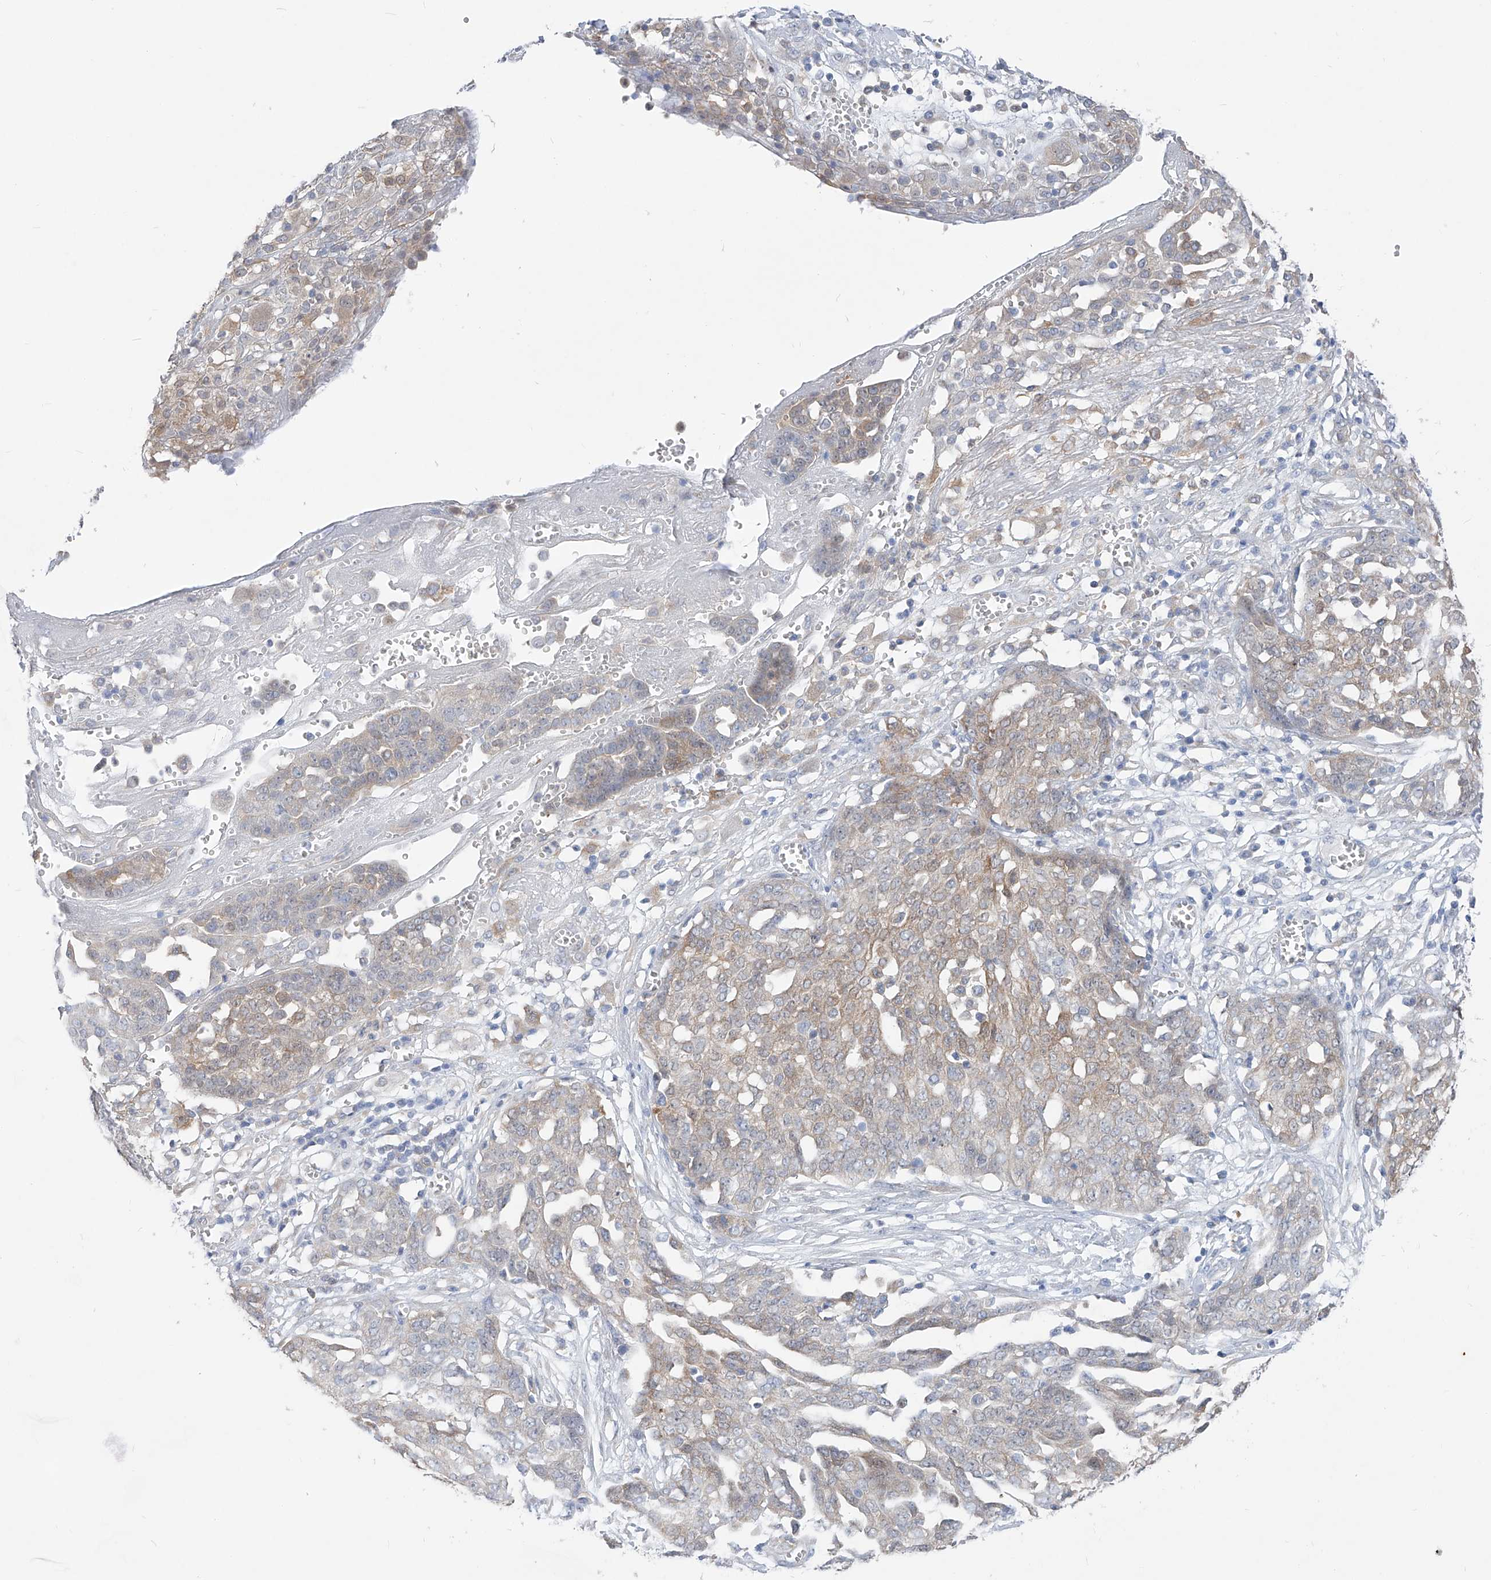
{"staining": {"intensity": "weak", "quantity": "25%-75%", "location": "cytoplasmic/membranous"}, "tissue": "ovarian cancer", "cell_type": "Tumor cells", "image_type": "cancer", "snomed": [{"axis": "morphology", "description": "Cystadenocarcinoma, serous, NOS"}, {"axis": "topography", "description": "Soft tissue"}, {"axis": "topography", "description": "Ovary"}], "caption": "There is low levels of weak cytoplasmic/membranous expression in tumor cells of ovarian cancer (serous cystadenocarcinoma), as demonstrated by immunohistochemical staining (brown color).", "gene": "UFL1", "patient": {"sex": "female", "age": 57}}